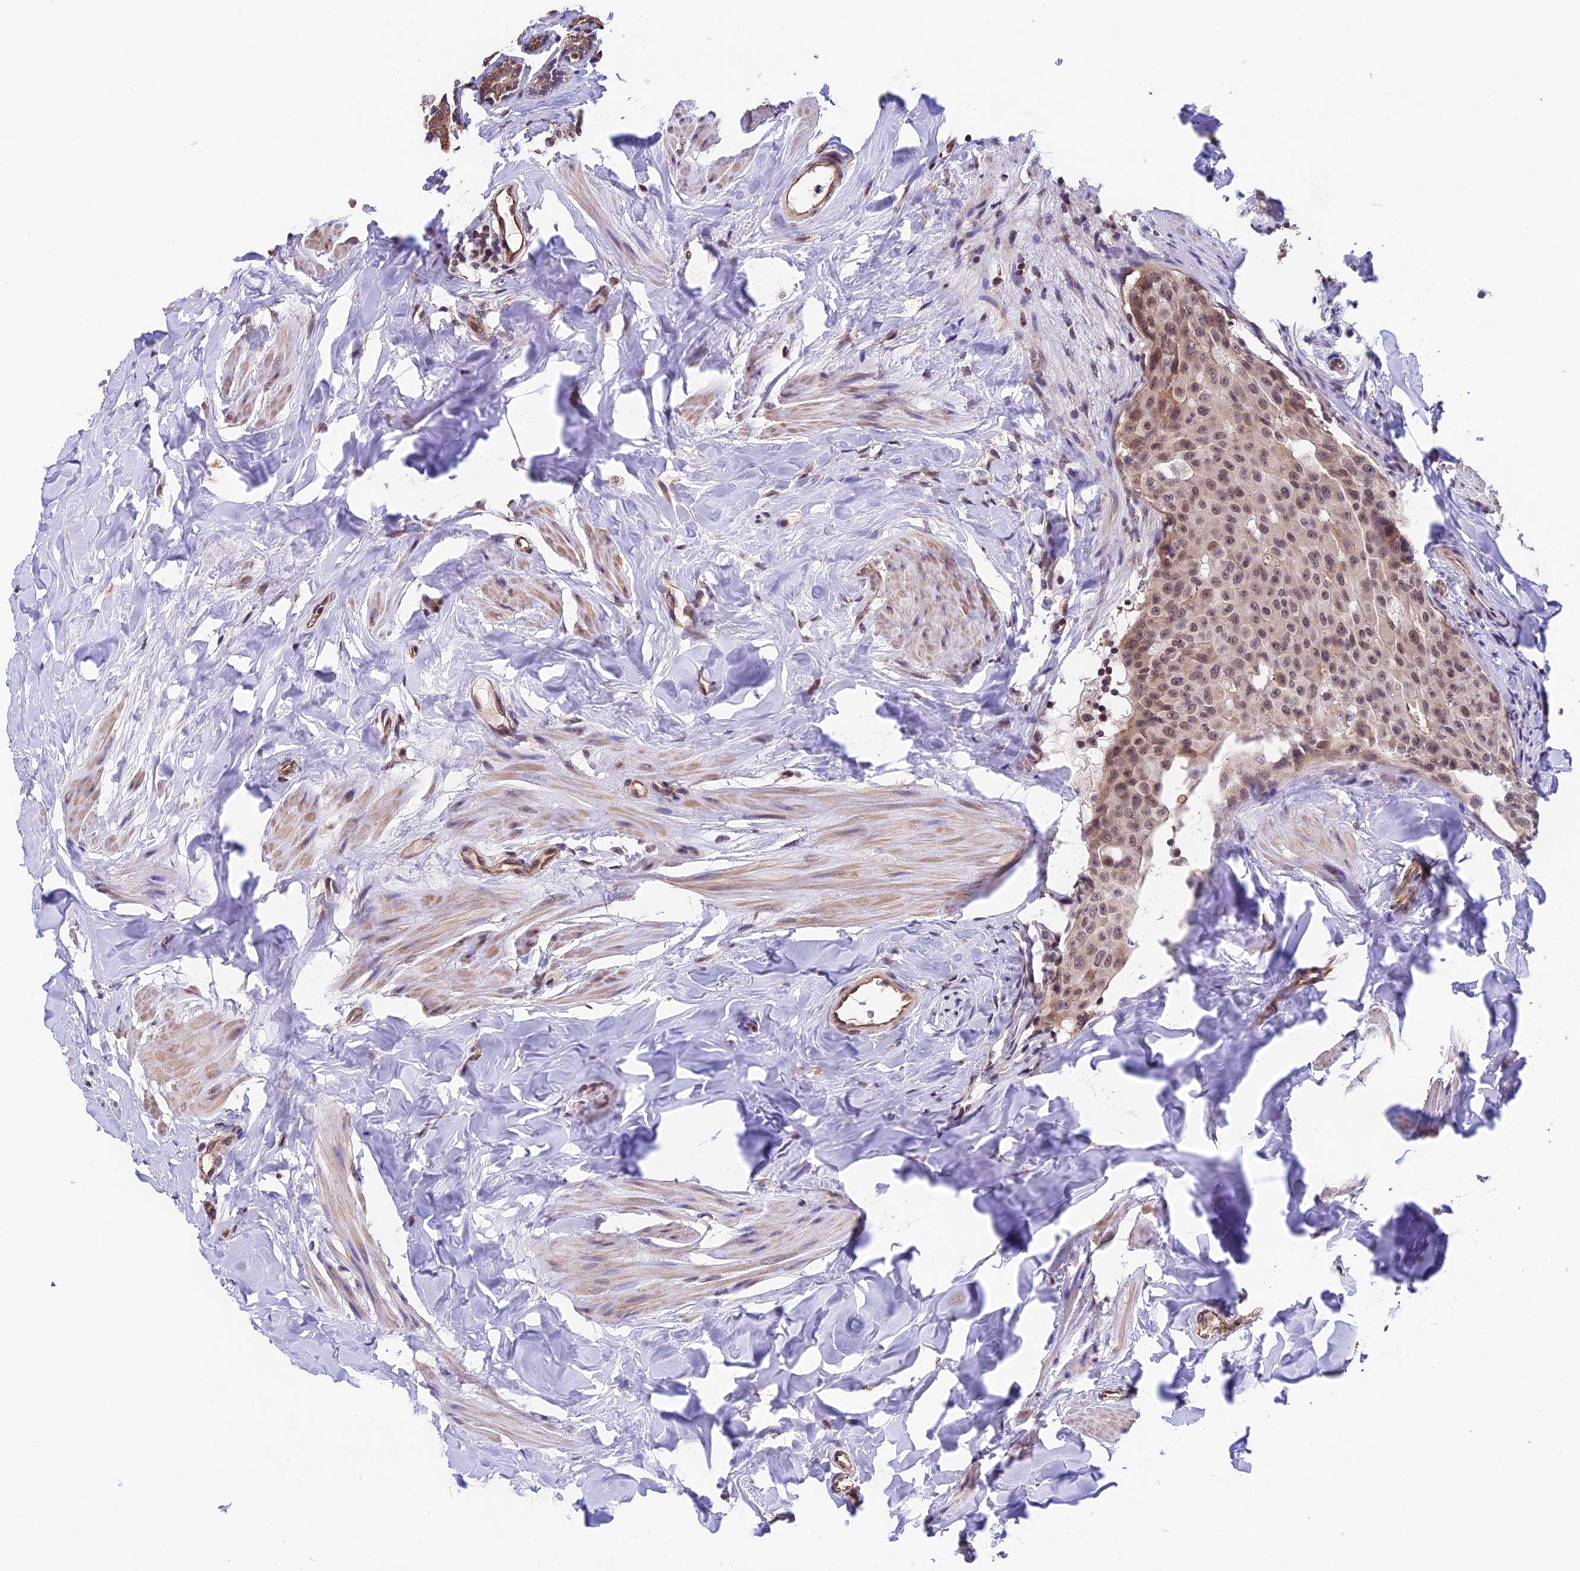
{"staining": {"intensity": "moderate", "quantity": ">75%", "location": "nuclear"}, "tissue": "breast cancer", "cell_type": "Tumor cells", "image_type": "cancer", "snomed": [{"axis": "morphology", "description": "Duct carcinoma"}, {"axis": "topography", "description": "Breast"}], "caption": "An immunohistochemistry micrograph of neoplastic tissue is shown. Protein staining in brown labels moderate nuclear positivity in breast intraductal carcinoma within tumor cells. (IHC, brightfield microscopy, high magnification).", "gene": "ZC3H4", "patient": {"sex": "female", "age": 40}}